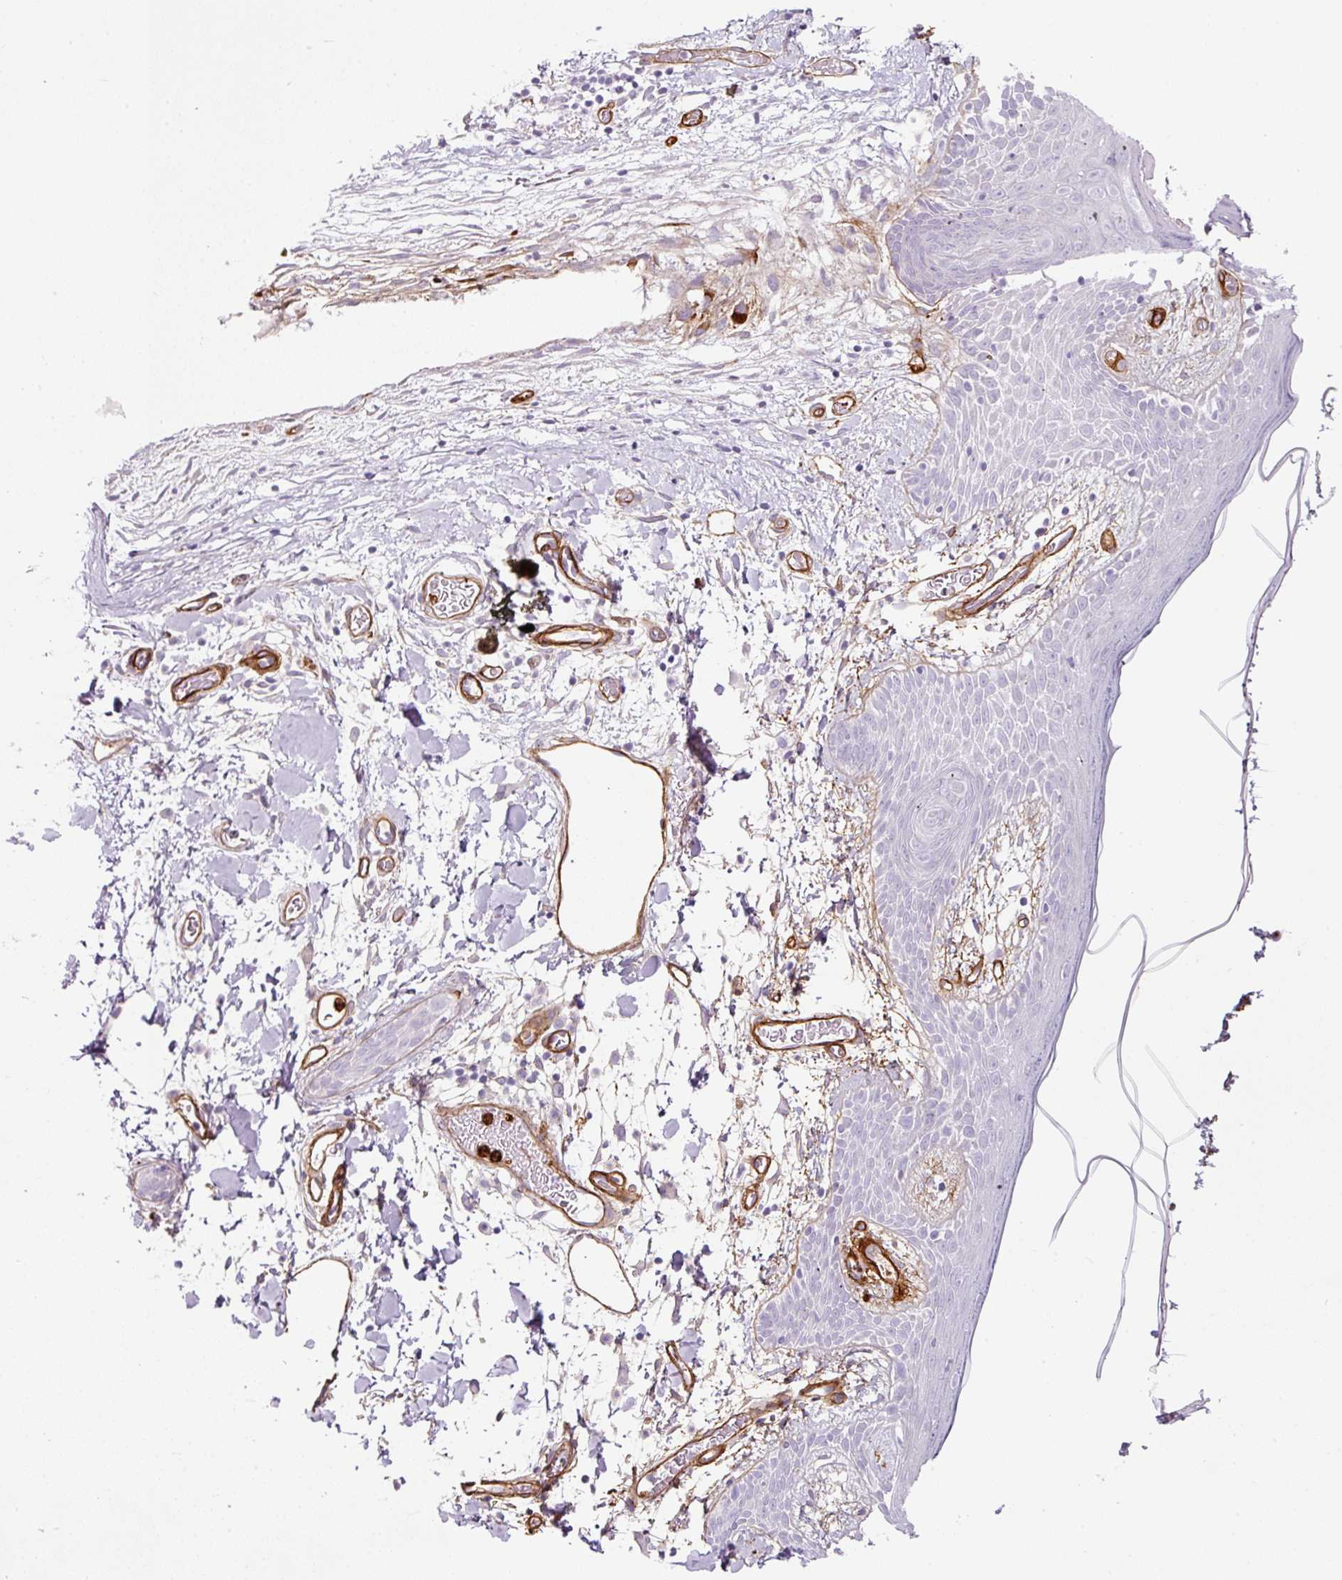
{"staining": {"intensity": "negative", "quantity": "none", "location": "none"}, "tissue": "skin", "cell_type": "Fibroblasts", "image_type": "normal", "snomed": [{"axis": "morphology", "description": "Normal tissue, NOS"}, {"axis": "topography", "description": "Skin"}], "caption": "The immunohistochemistry micrograph has no significant positivity in fibroblasts of skin.", "gene": "LOXL4", "patient": {"sex": "male", "age": 79}}